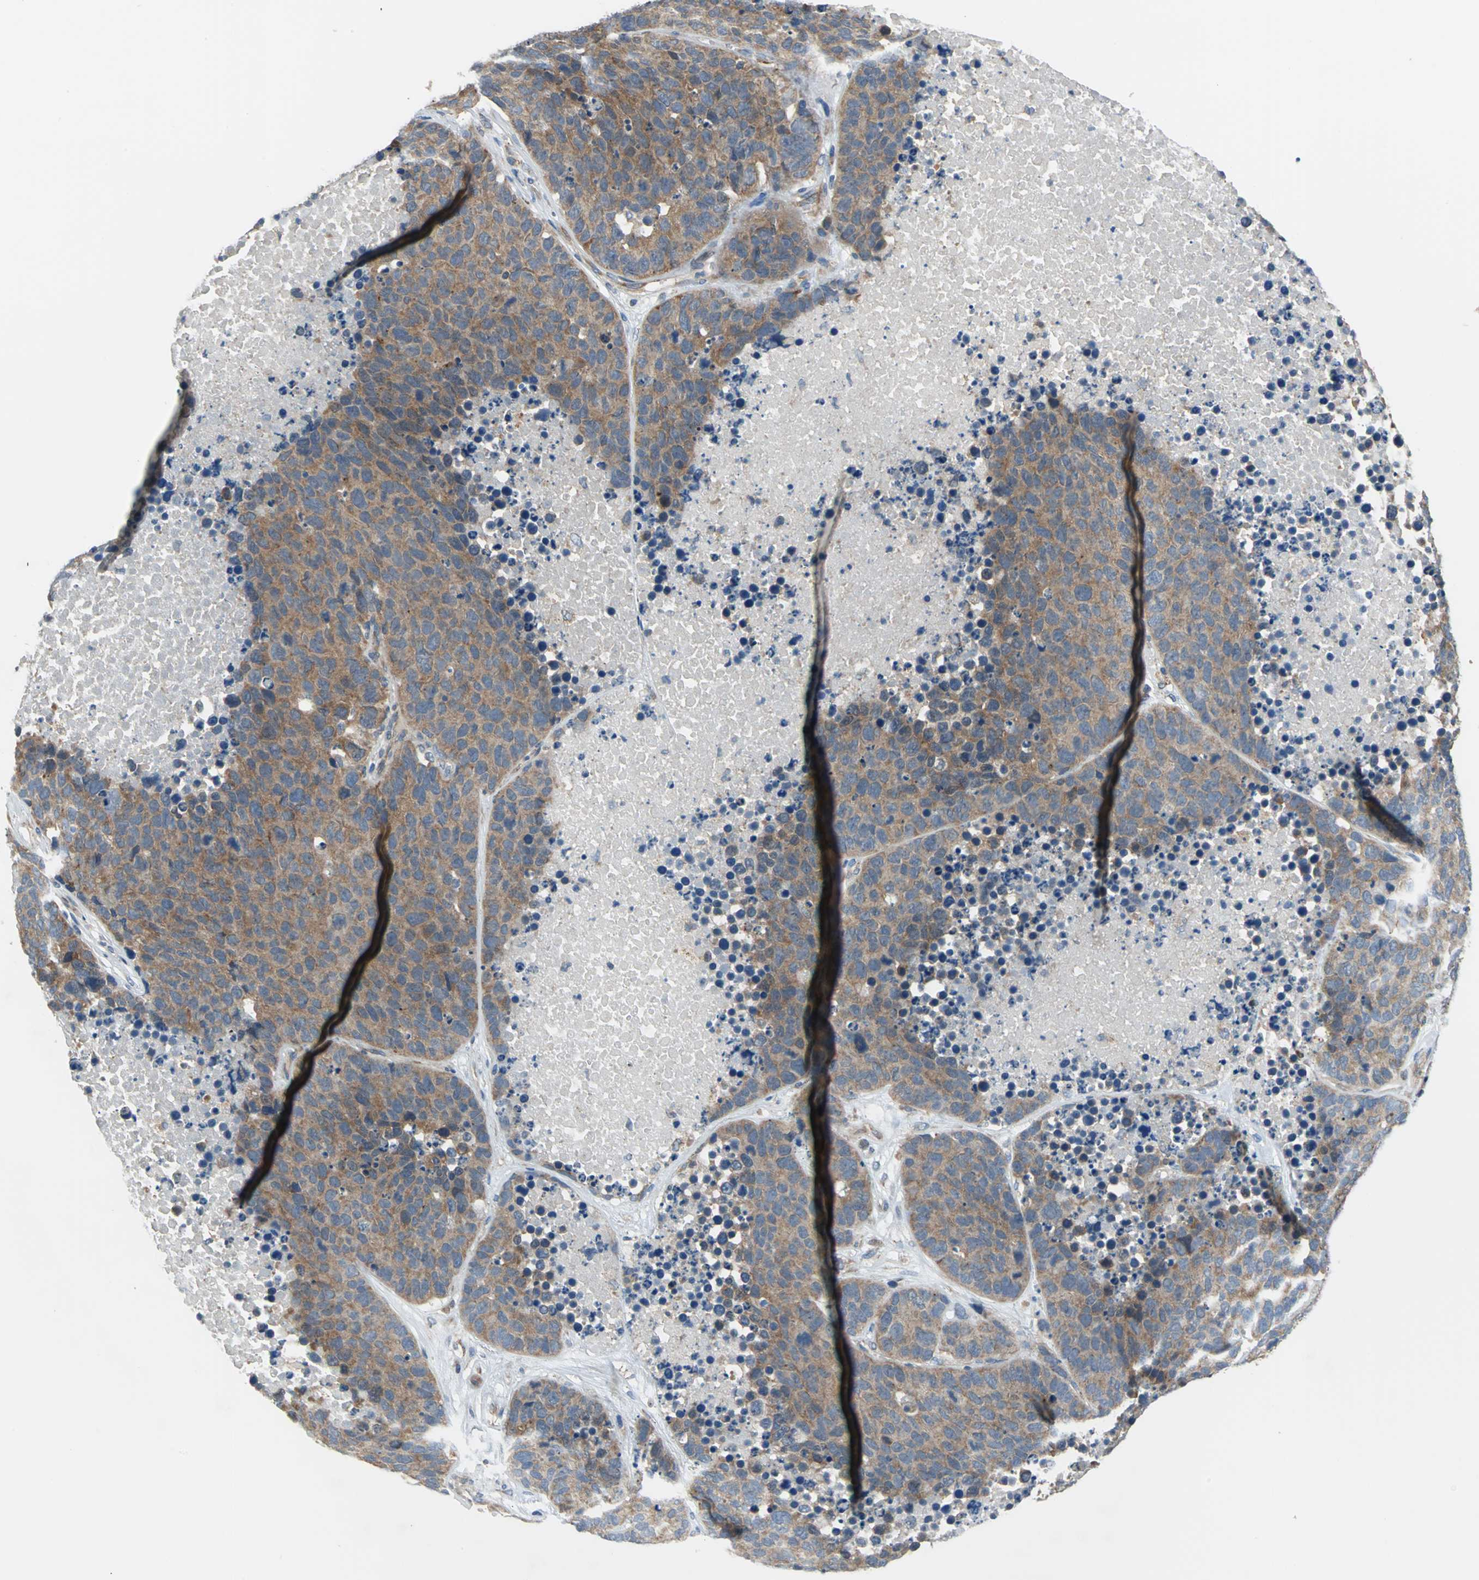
{"staining": {"intensity": "moderate", "quantity": ">75%", "location": "cytoplasmic/membranous"}, "tissue": "carcinoid", "cell_type": "Tumor cells", "image_type": "cancer", "snomed": [{"axis": "morphology", "description": "Carcinoid, malignant, NOS"}, {"axis": "topography", "description": "Lung"}], "caption": "A brown stain labels moderate cytoplasmic/membranous expression of a protein in human carcinoid tumor cells. (DAB IHC with brightfield microscopy, high magnification).", "gene": "TRAK1", "patient": {"sex": "male", "age": 60}}